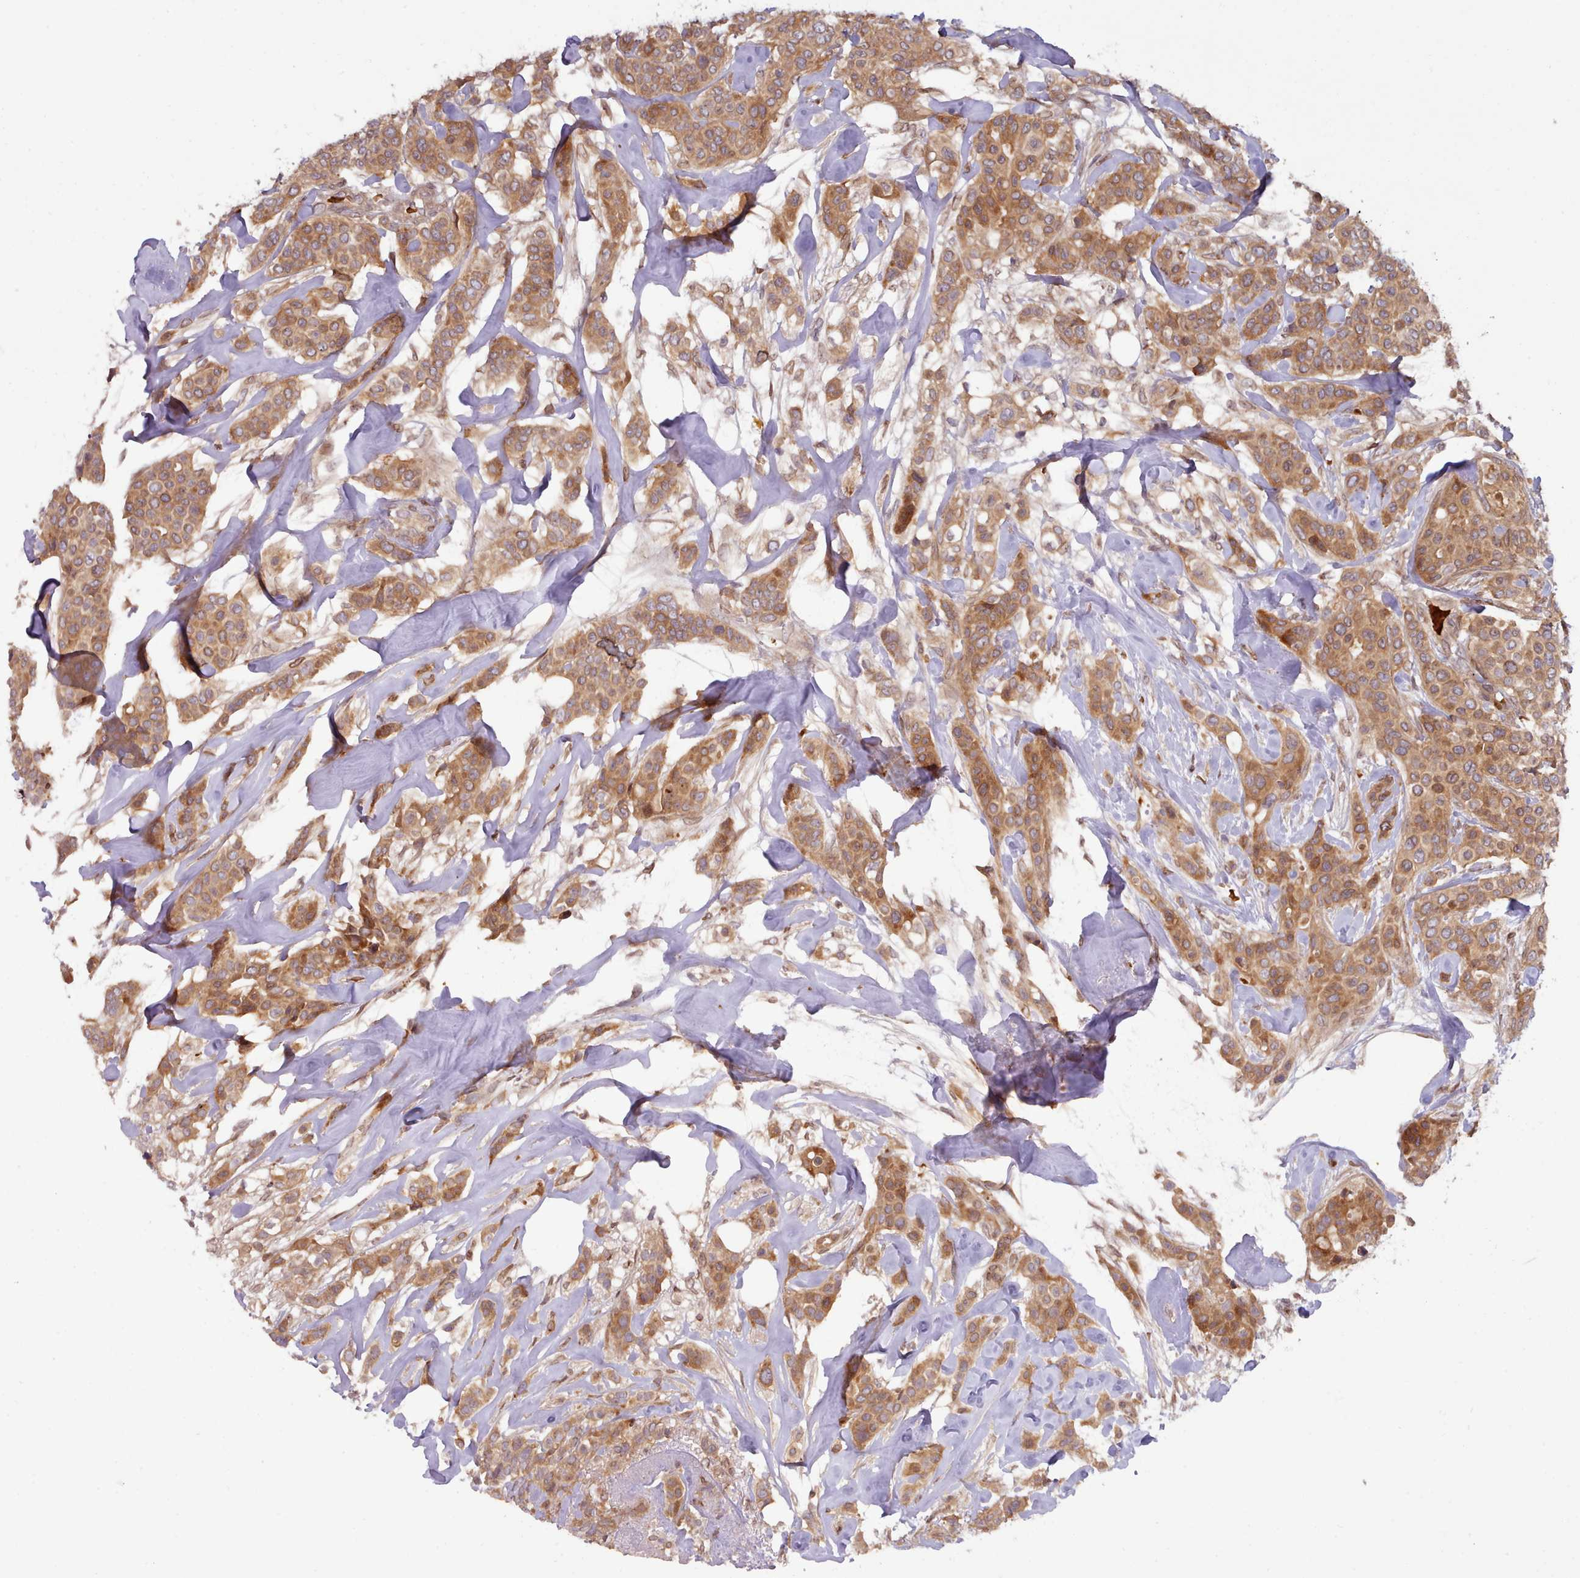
{"staining": {"intensity": "moderate", "quantity": ">75%", "location": "cytoplasmic/membranous"}, "tissue": "breast cancer", "cell_type": "Tumor cells", "image_type": "cancer", "snomed": [{"axis": "morphology", "description": "Lobular carcinoma"}, {"axis": "topography", "description": "Breast"}], "caption": "Approximately >75% of tumor cells in human lobular carcinoma (breast) demonstrate moderate cytoplasmic/membranous protein staining as visualized by brown immunohistochemical staining.", "gene": "UBE2G1", "patient": {"sex": "female", "age": 51}}